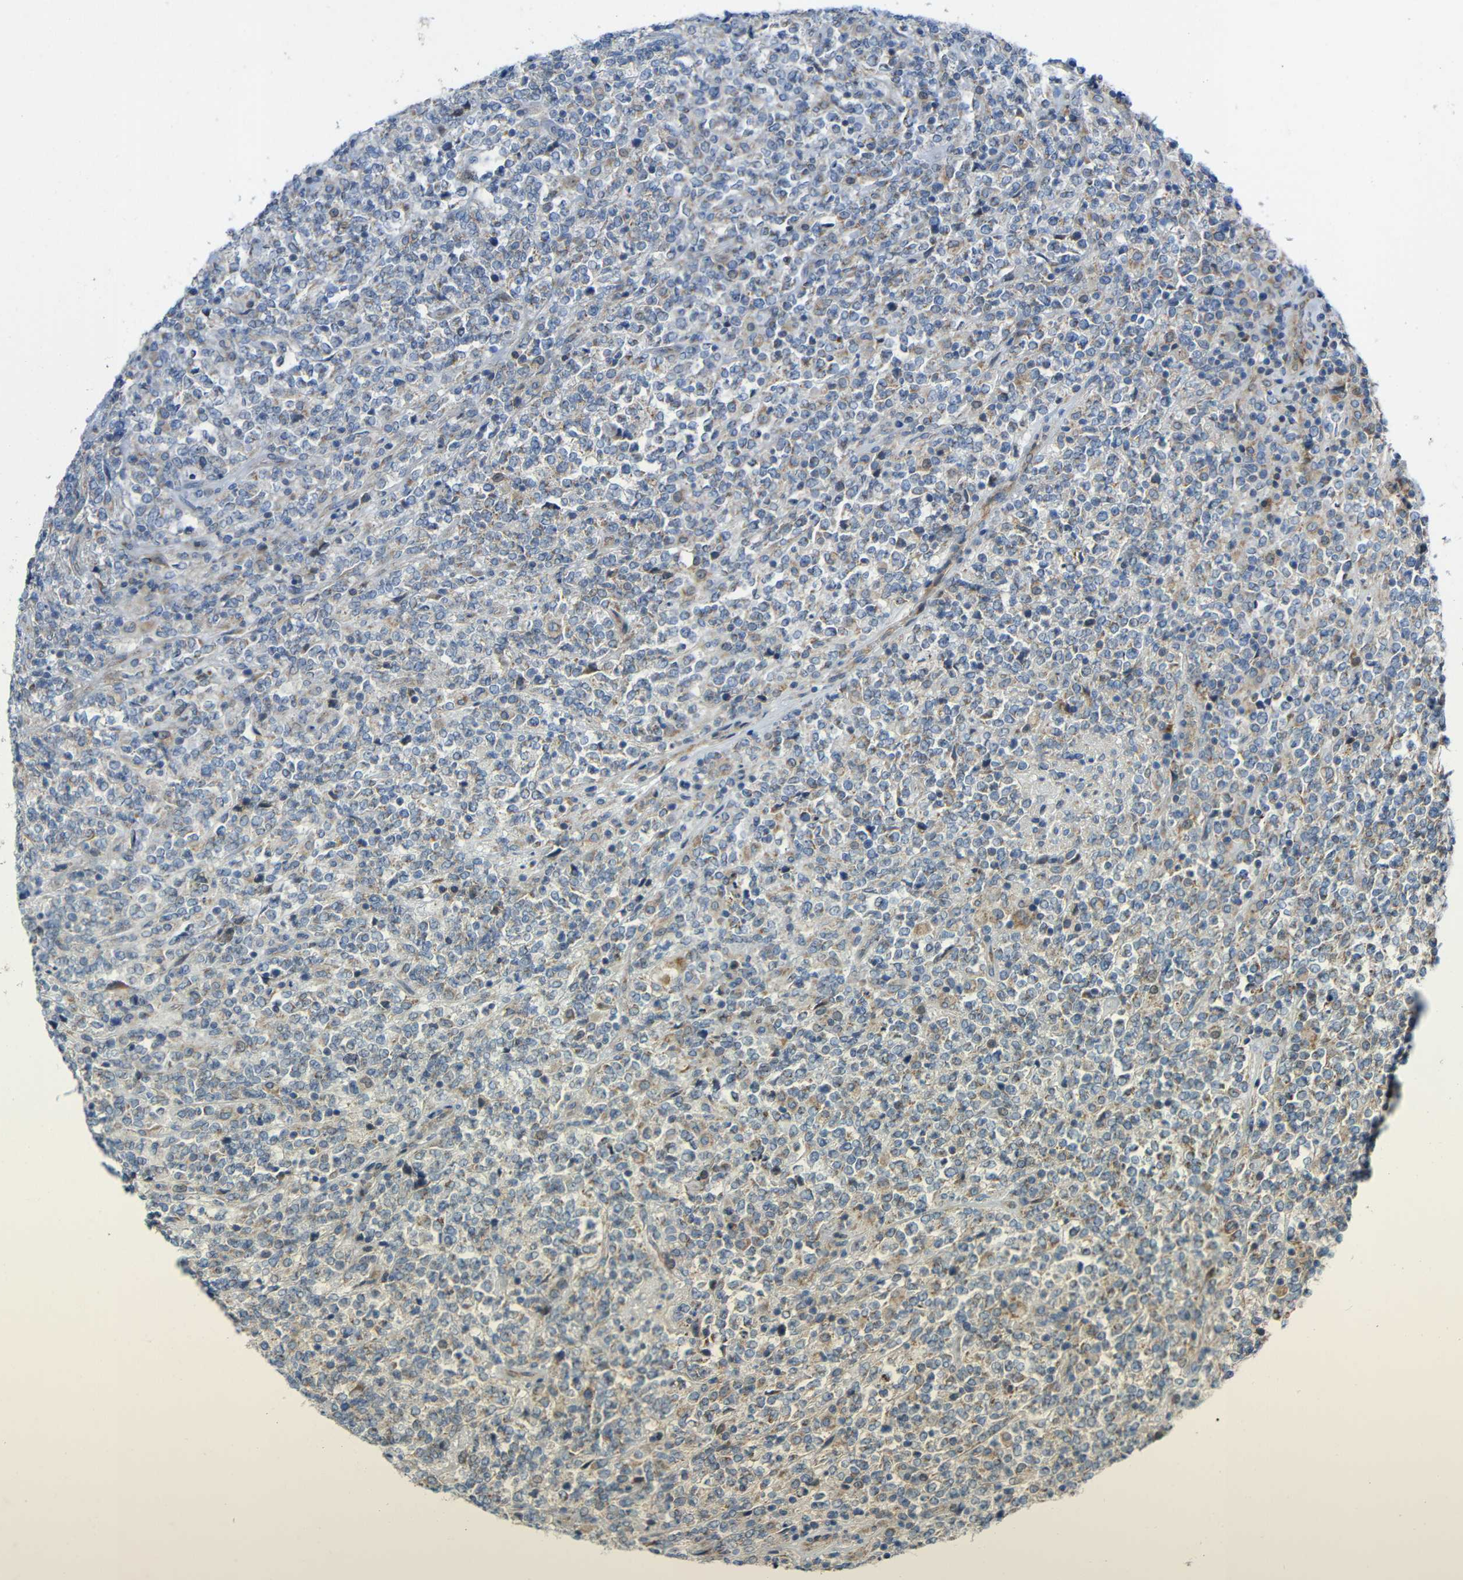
{"staining": {"intensity": "weak", "quantity": "<25%", "location": "cytoplasmic/membranous"}, "tissue": "lymphoma", "cell_type": "Tumor cells", "image_type": "cancer", "snomed": [{"axis": "morphology", "description": "Malignant lymphoma, non-Hodgkin's type, High grade"}, {"axis": "topography", "description": "Soft tissue"}], "caption": "IHC micrograph of human lymphoma stained for a protein (brown), which reveals no expression in tumor cells.", "gene": "TMEM25", "patient": {"sex": "male", "age": 18}}